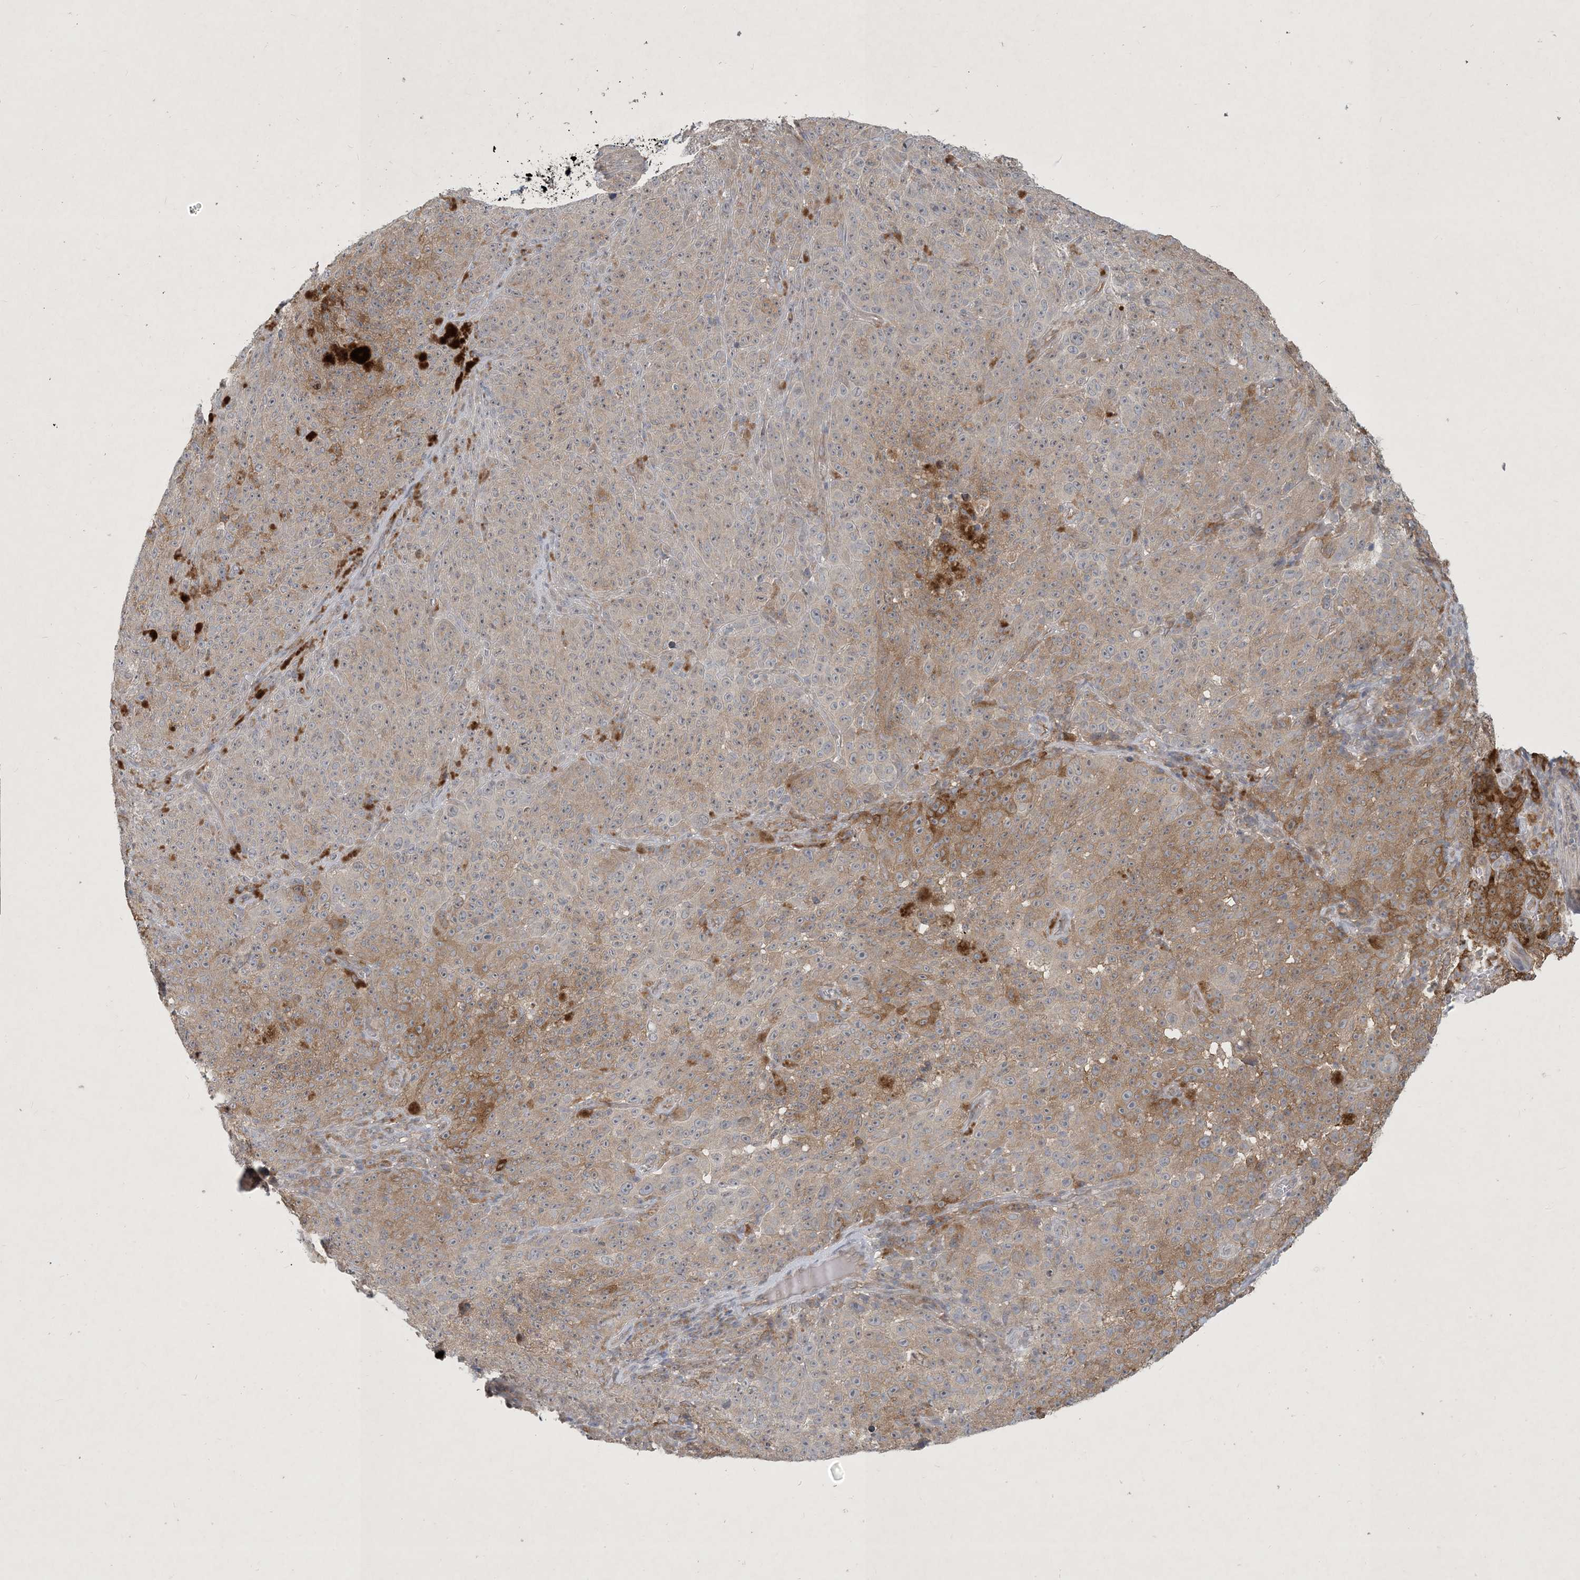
{"staining": {"intensity": "moderate", "quantity": "25%-75%", "location": "cytoplasmic/membranous"}, "tissue": "melanoma", "cell_type": "Tumor cells", "image_type": "cancer", "snomed": [{"axis": "morphology", "description": "Malignant melanoma, NOS"}, {"axis": "topography", "description": "Skin"}], "caption": "Immunohistochemical staining of melanoma exhibits medium levels of moderate cytoplasmic/membranous expression in about 25%-75% of tumor cells.", "gene": "CDS1", "patient": {"sex": "female", "age": 82}}